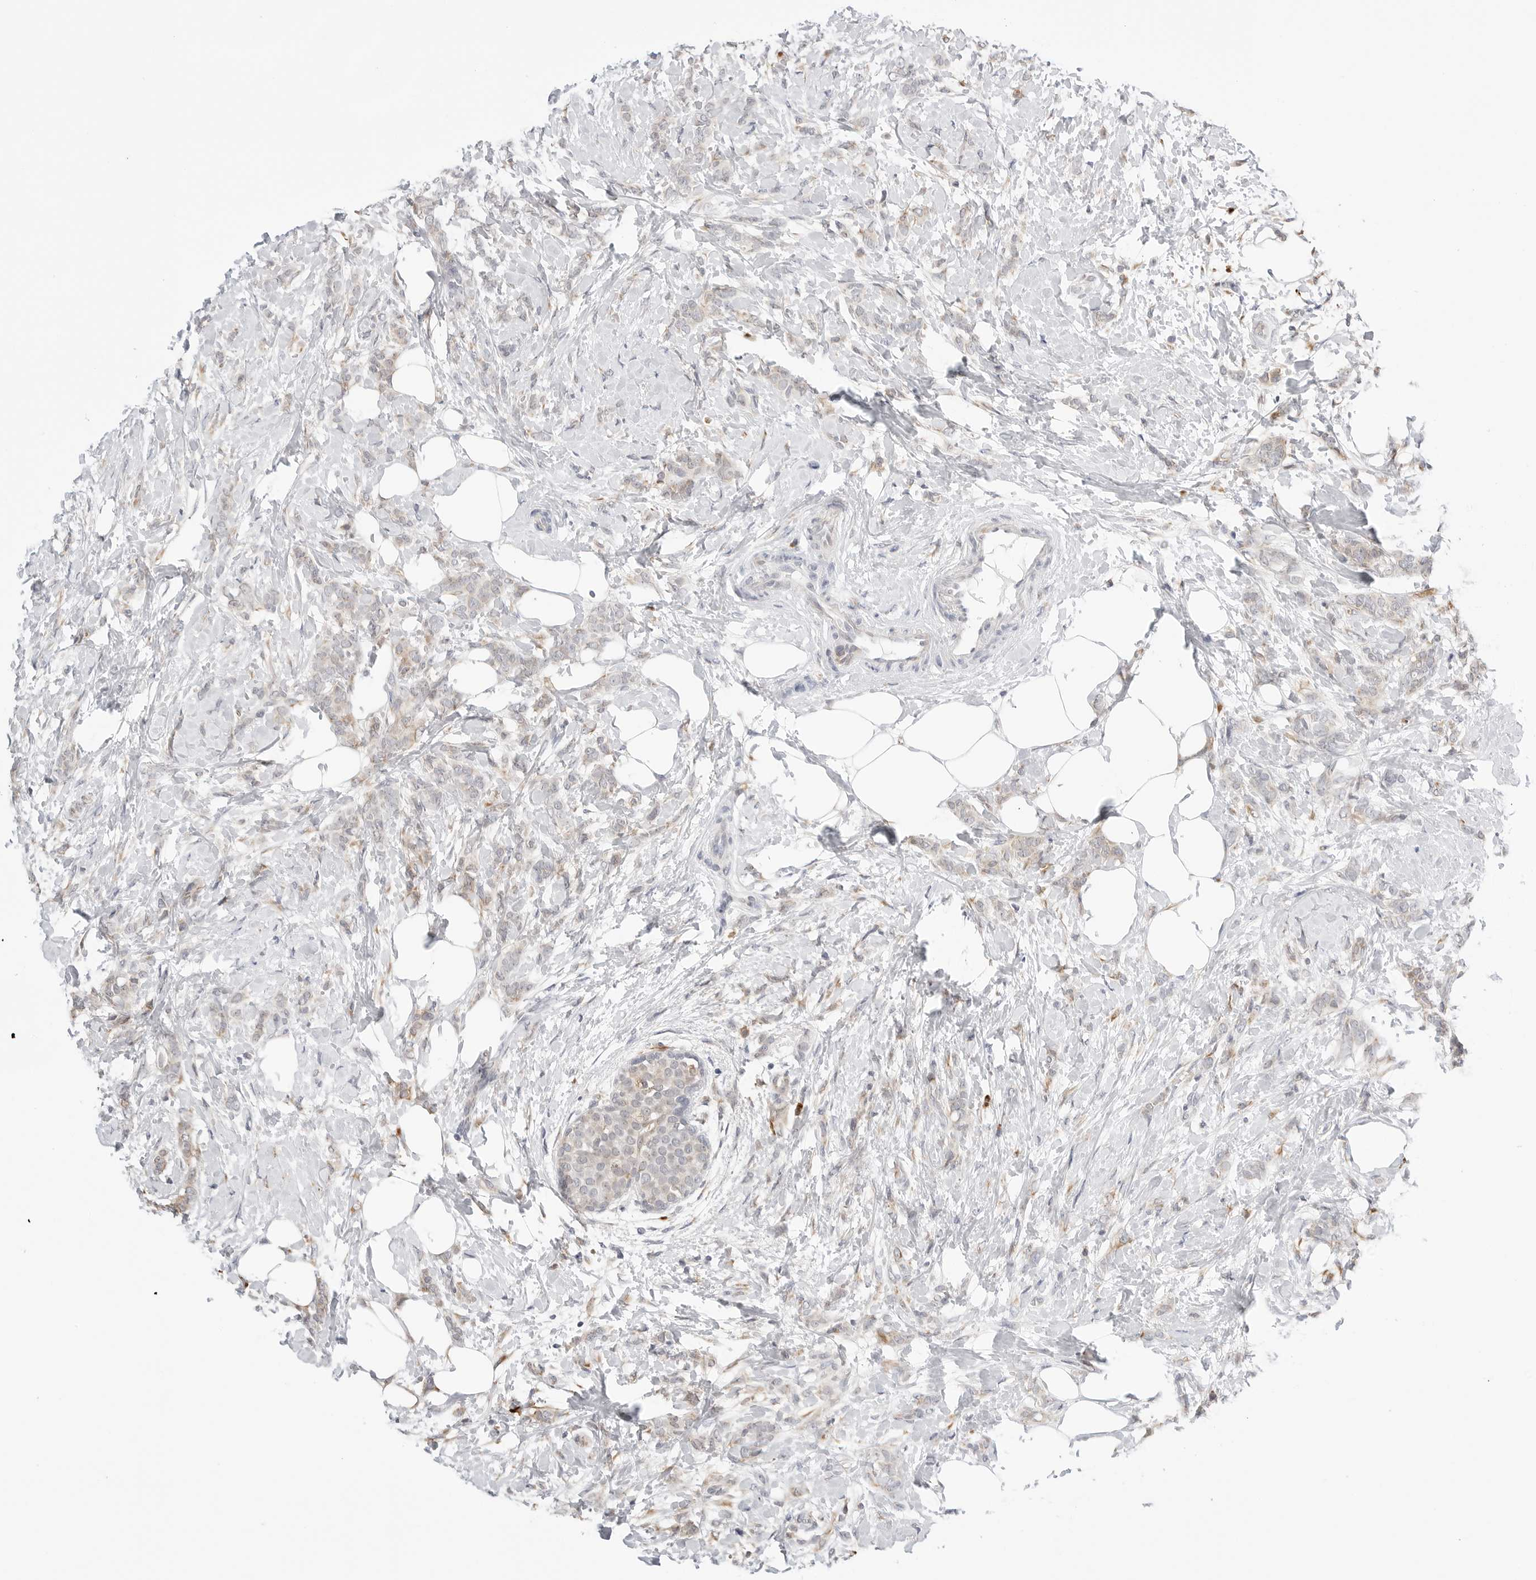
{"staining": {"intensity": "weak", "quantity": "<25%", "location": "cytoplasmic/membranous"}, "tissue": "breast cancer", "cell_type": "Tumor cells", "image_type": "cancer", "snomed": [{"axis": "morphology", "description": "Lobular carcinoma, in situ"}, {"axis": "morphology", "description": "Lobular carcinoma"}, {"axis": "topography", "description": "Breast"}], "caption": "Protein analysis of lobular carcinoma (breast) displays no significant staining in tumor cells.", "gene": "RPN1", "patient": {"sex": "female", "age": 41}}